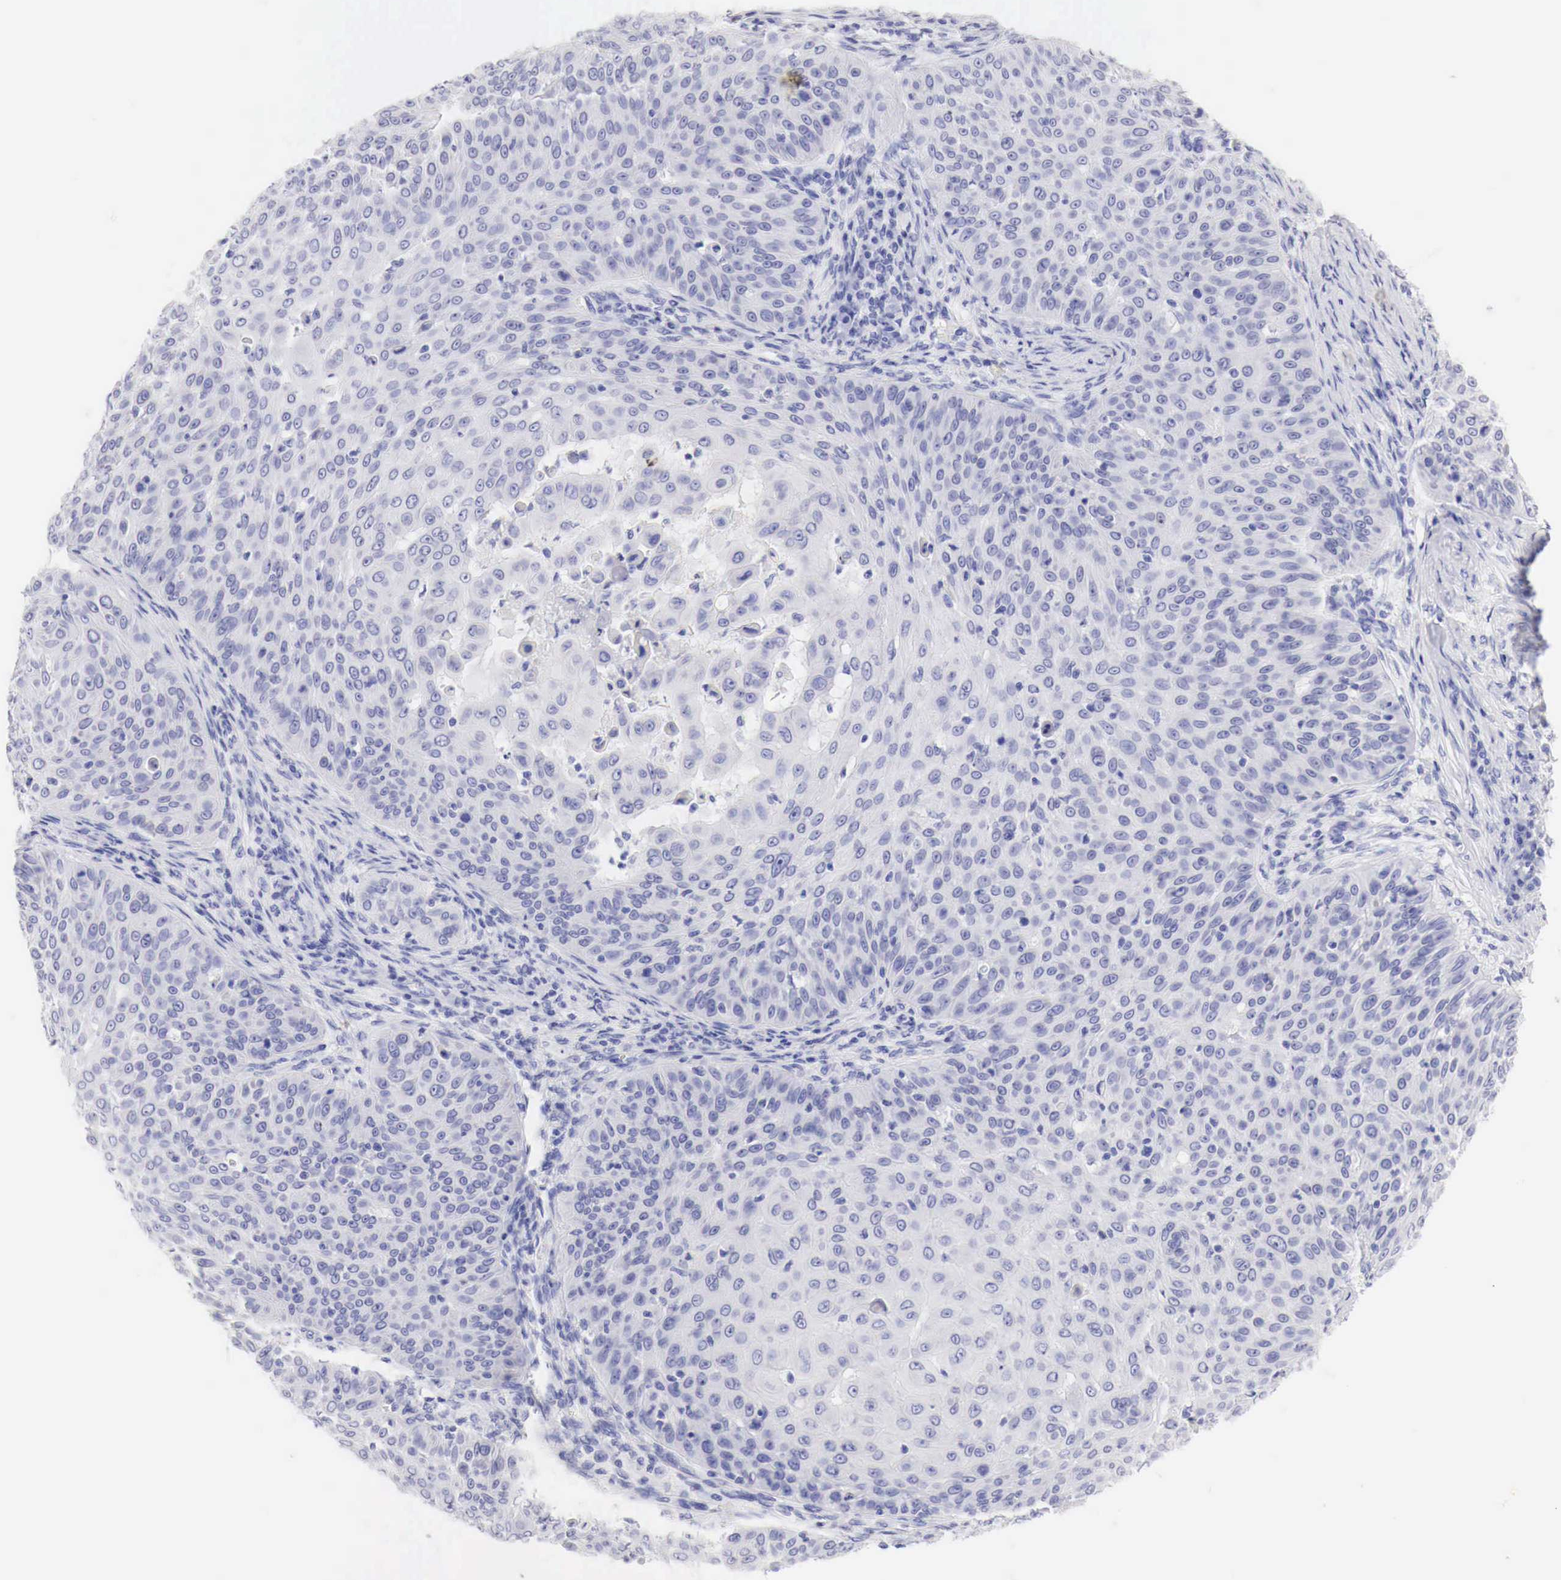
{"staining": {"intensity": "negative", "quantity": "none", "location": "none"}, "tissue": "skin cancer", "cell_type": "Tumor cells", "image_type": "cancer", "snomed": [{"axis": "morphology", "description": "Squamous cell carcinoma, NOS"}, {"axis": "topography", "description": "Skin"}], "caption": "DAB immunohistochemical staining of skin cancer exhibits no significant staining in tumor cells. Brightfield microscopy of immunohistochemistry stained with DAB (brown) and hematoxylin (blue), captured at high magnification.", "gene": "TYR", "patient": {"sex": "male", "age": 82}}